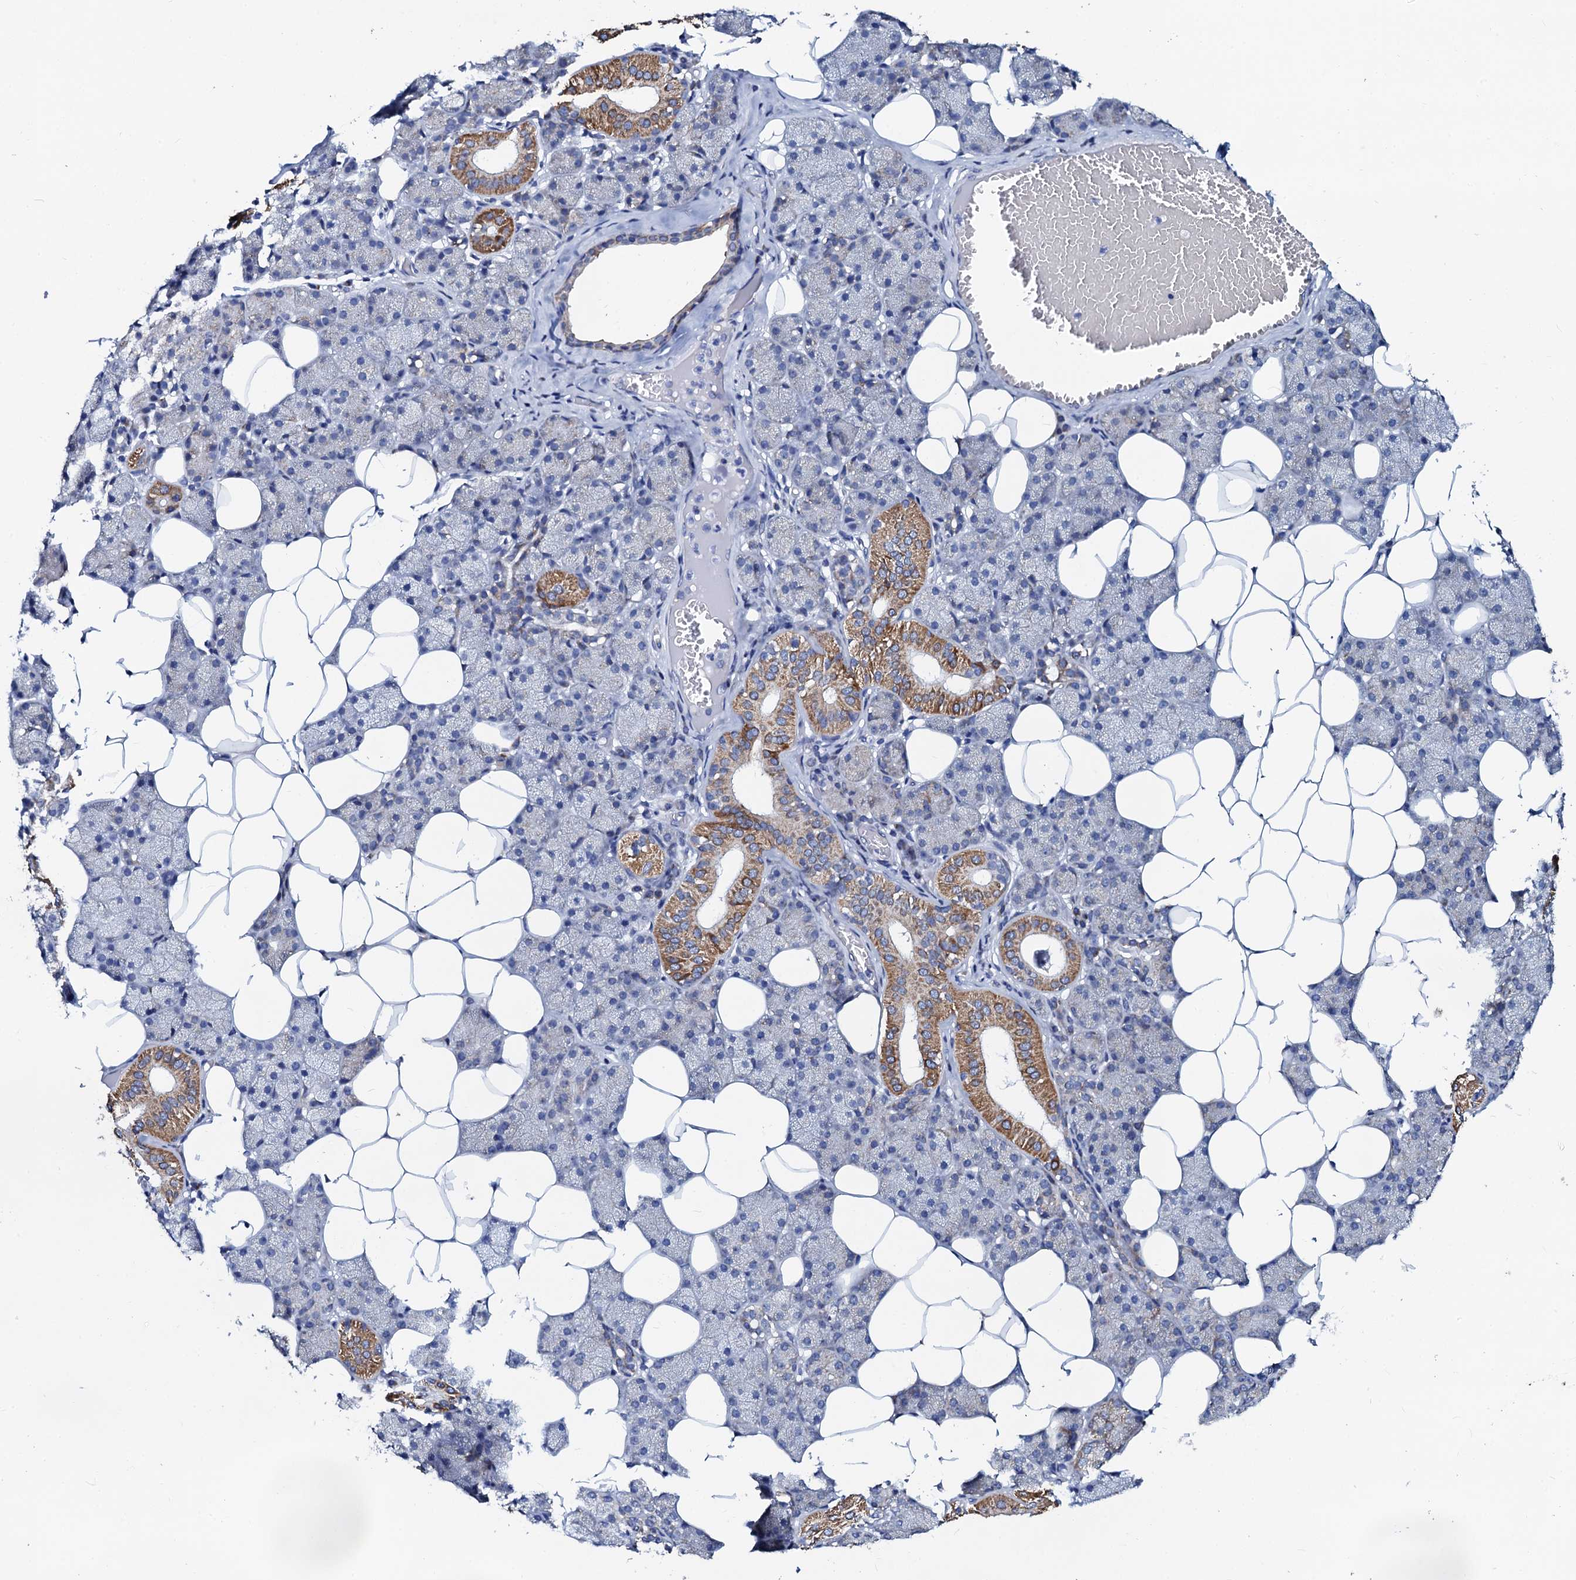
{"staining": {"intensity": "moderate", "quantity": "<25%", "location": "cytoplasmic/membranous"}, "tissue": "salivary gland", "cell_type": "Glandular cells", "image_type": "normal", "snomed": [{"axis": "morphology", "description": "Normal tissue, NOS"}, {"axis": "topography", "description": "Salivary gland"}], "caption": "High-magnification brightfield microscopy of normal salivary gland stained with DAB (brown) and counterstained with hematoxylin (blue). glandular cells exhibit moderate cytoplasmic/membranous staining is seen in about<25% of cells.", "gene": "SLC37A4", "patient": {"sex": "female", "age": 33}}